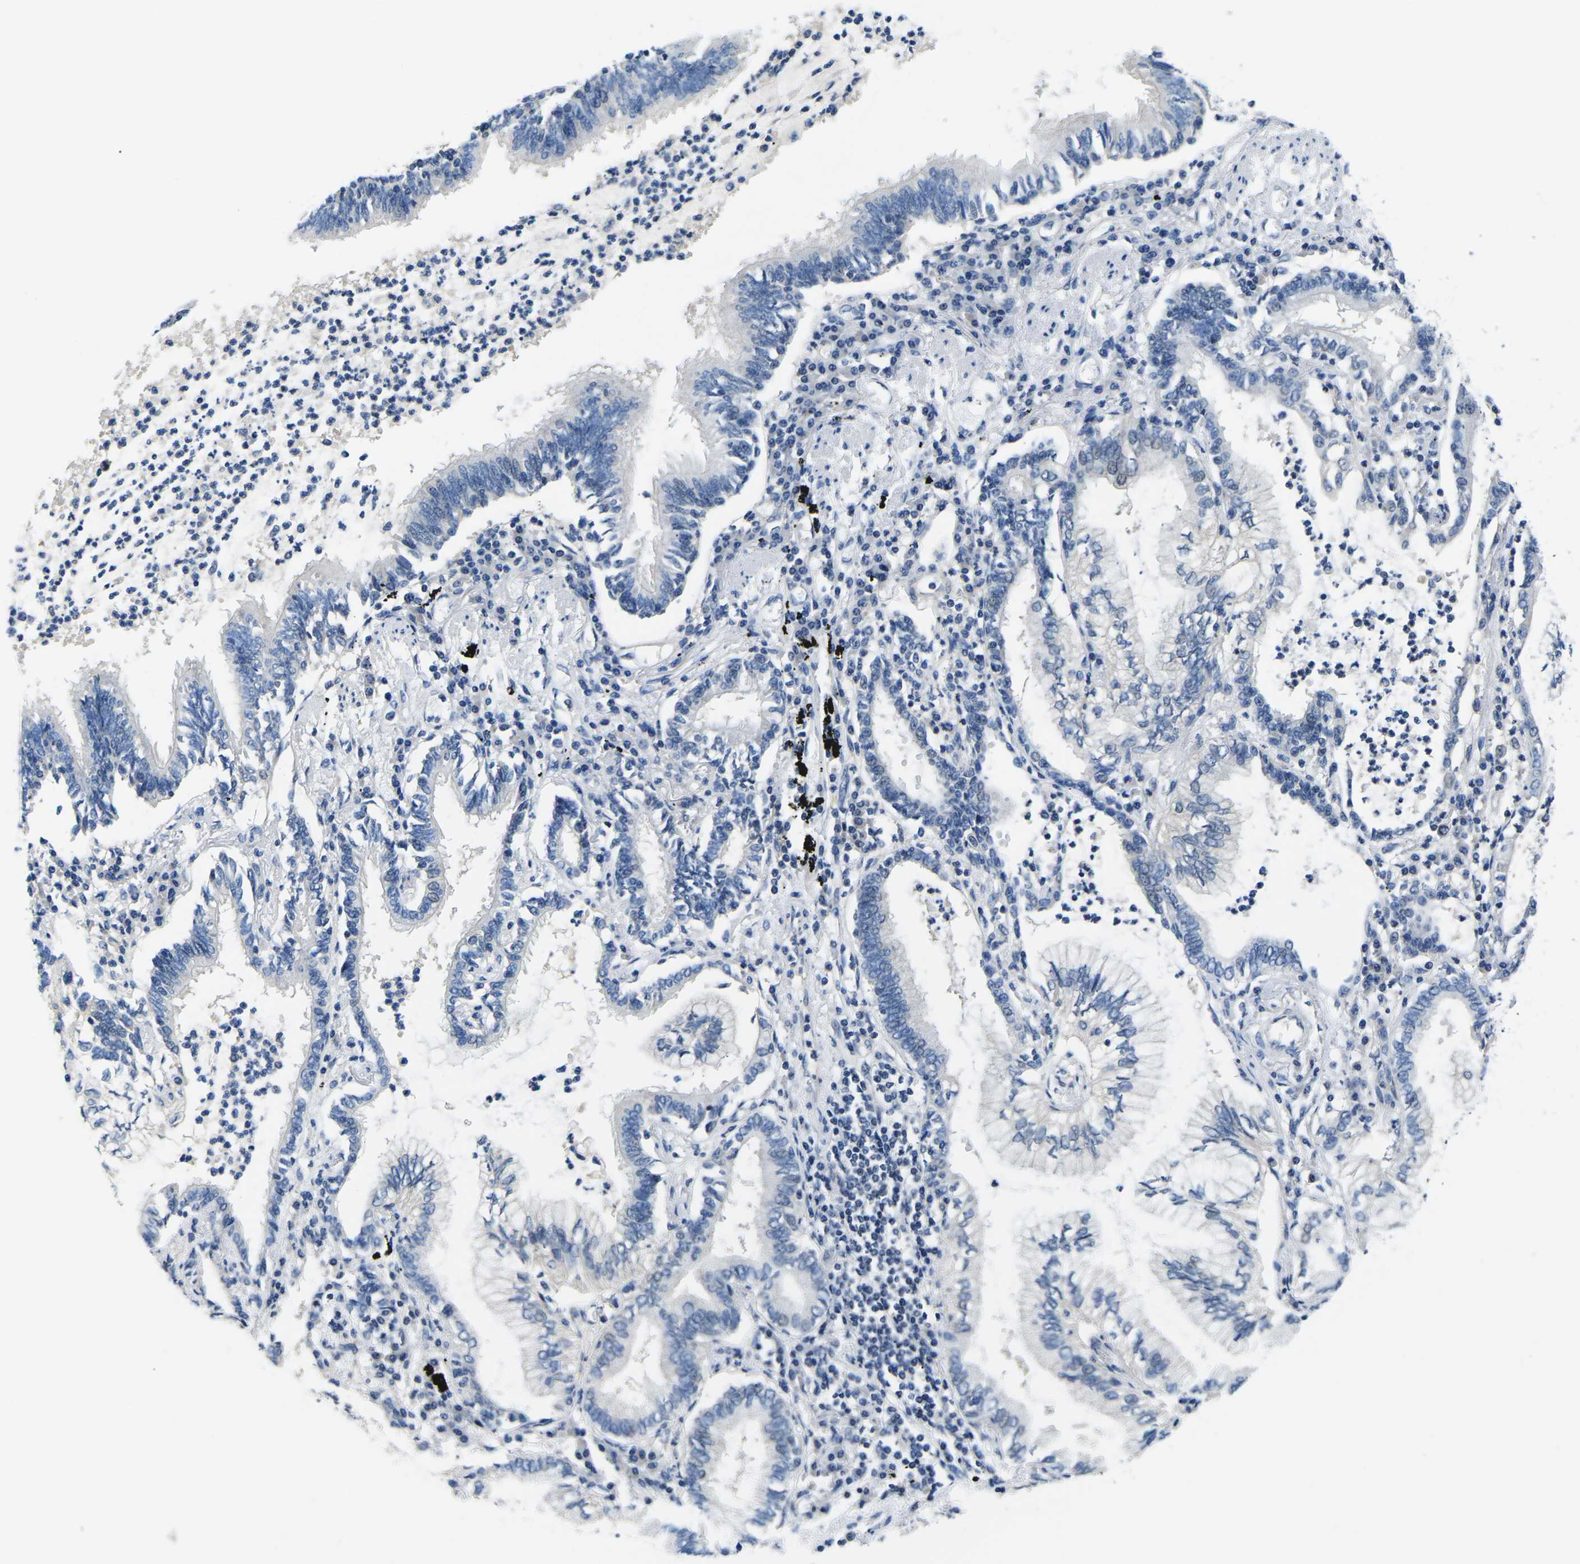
{"staining": {"intensity": "negative", "quantity": "none", "location": "none"}, "tissue": "lung cancer", "cell_type": "Tumor cells", "image_type": "cancer", "snomed": [{"axis": "morphology", "description": "Normal tissue, NOS"}, {"axis": "morphology", "description": "Adenocarcinoma, NOS"}, {"axis": "topography", "description": "Bronchus"}, {"axis": "topography", "description": "Lung"}], "caption": "Histopathology image shows no significant protein expression in tumor cells of lung cancer. Brightfield microscopy of IHC stained with DAB (3,3'-diaminobenzidine) (brown) and hematoxylin (blue), captured at high magnification.", "gene": "GSK3B", "patient": {"sex": "female", "age": 70}}